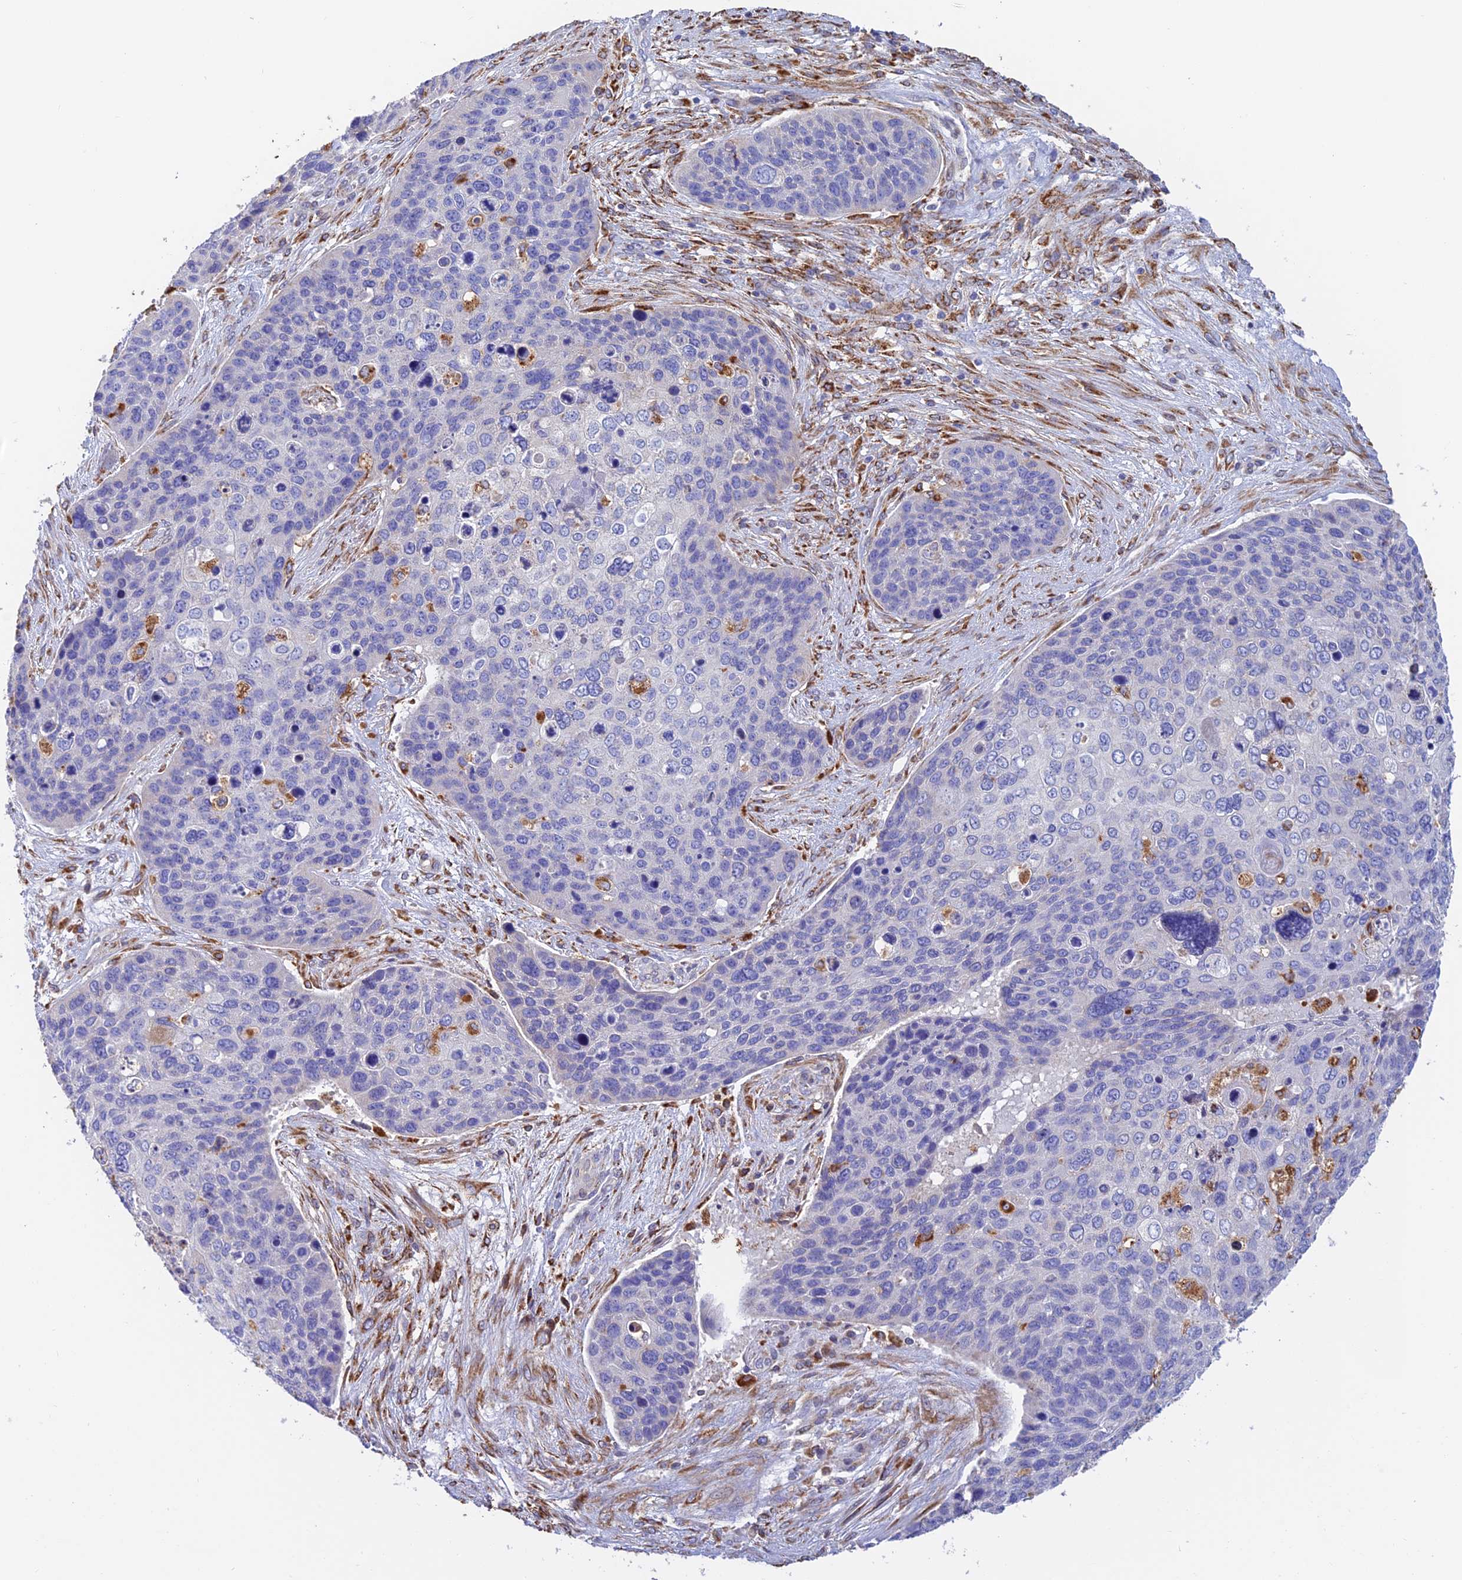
{"staining": {"intensity": "negative", "quantity": "none", "location": "none"}, "tissue": "skin cancer", "cell_type": "Tumor cells", "image_type": "cancer", "snomed": [{"axis": "morphology", "description": "Basal cell carcinoma"}, {"axis": "topography", "description": "Skin"}], "caption": "The IHC histopathology image has no significant positivity in tumor cells of skin basal cell carcinoma tissue. Nuclei are stained in blue.", "gene": "VKORC1", "patient": {"sex": "female", "age": 74}}